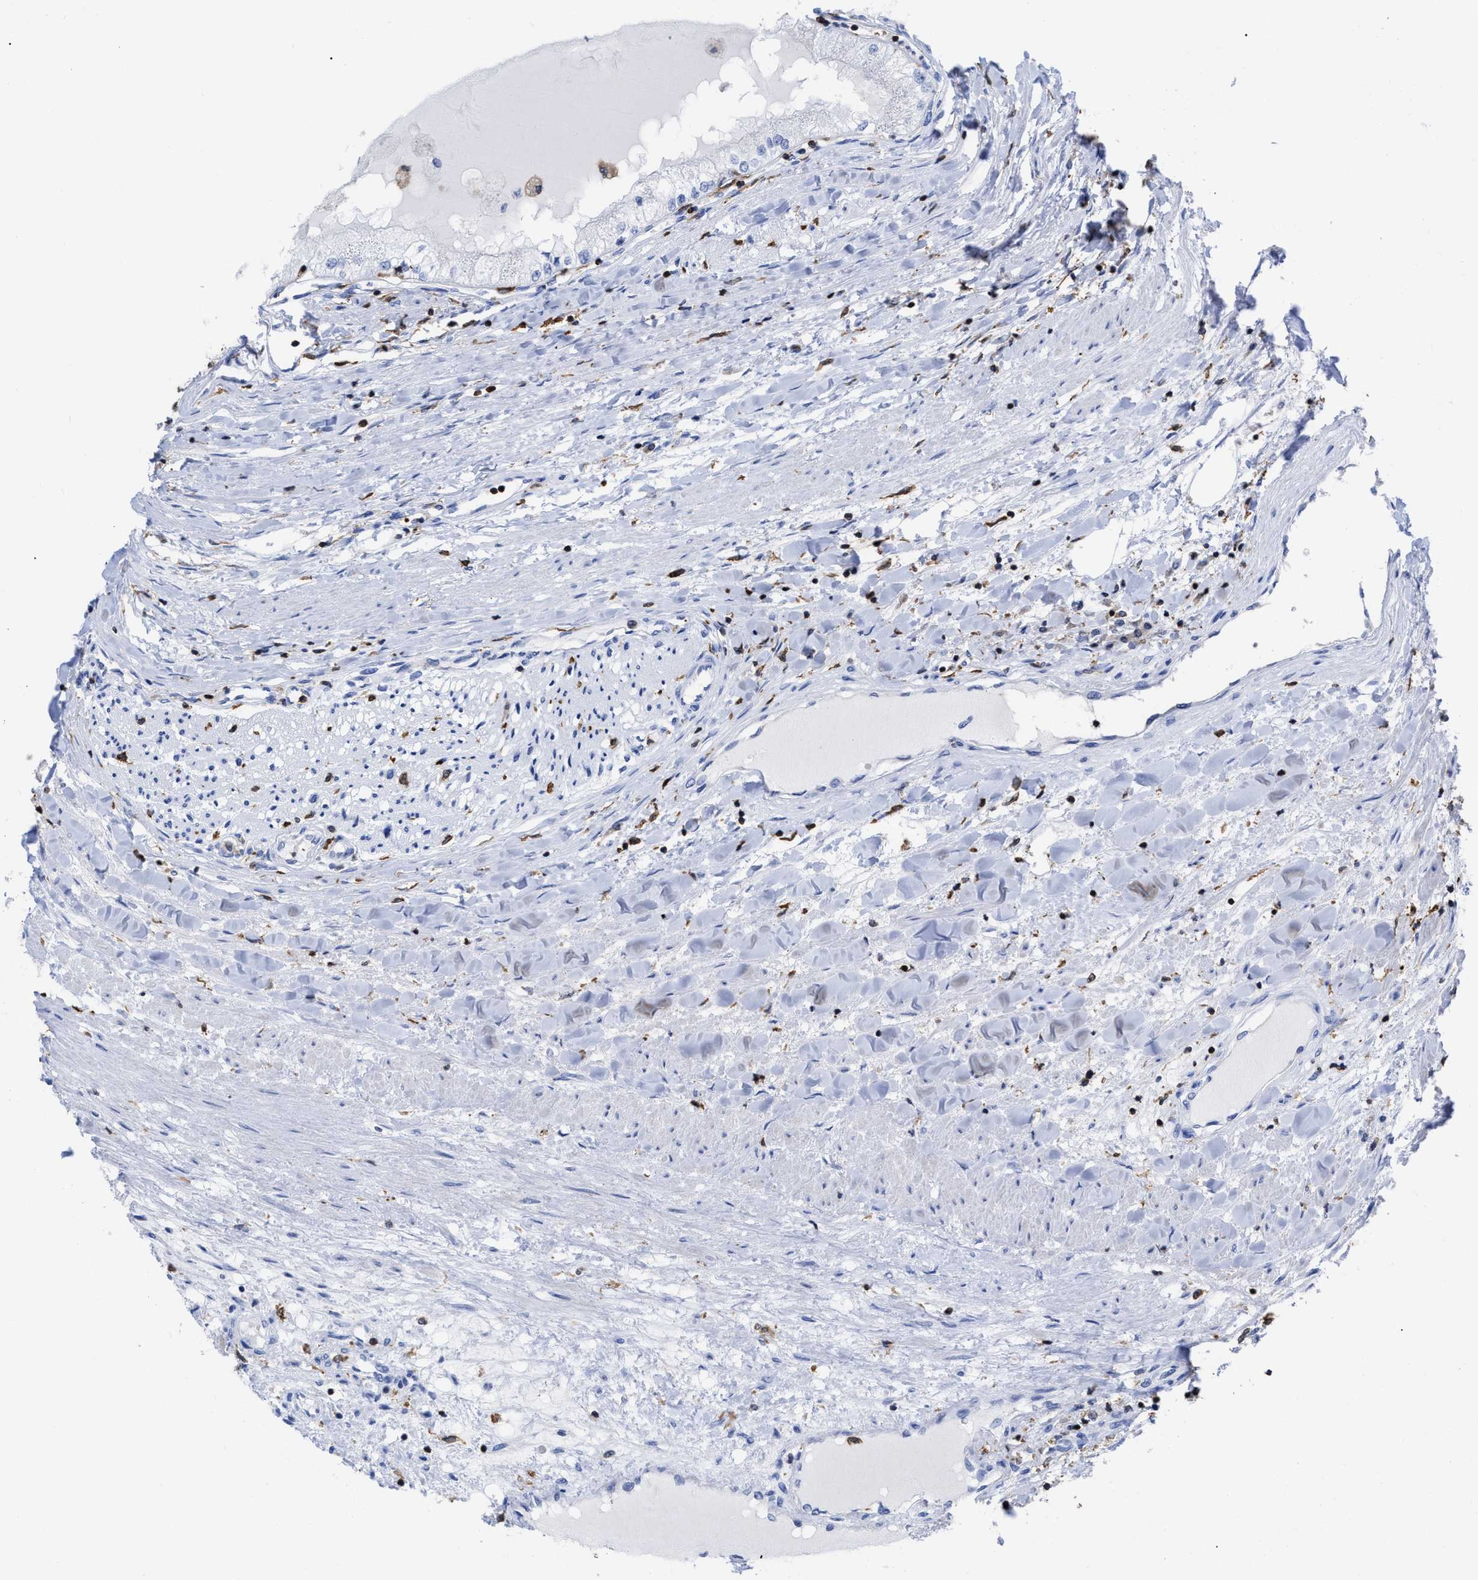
{"staining": {"intensity": "negative", "quantity": "none", "location": "none"}, "tissue": "renal cancer", "cell_type": "Tumor cells", "image_type": "cancer", "snomed": [{"axis": "morphology", "description": "Adenocarcinoma, NOS"}, {"axis": "topography", "description": "Kidney"}], "caption": "Photomicrograph shows no protein staining in tumor cells of adenocarcinoma (renal) tissue.", "gene": "HCLS1", "patient": {"sex": "male", "age": 68}}